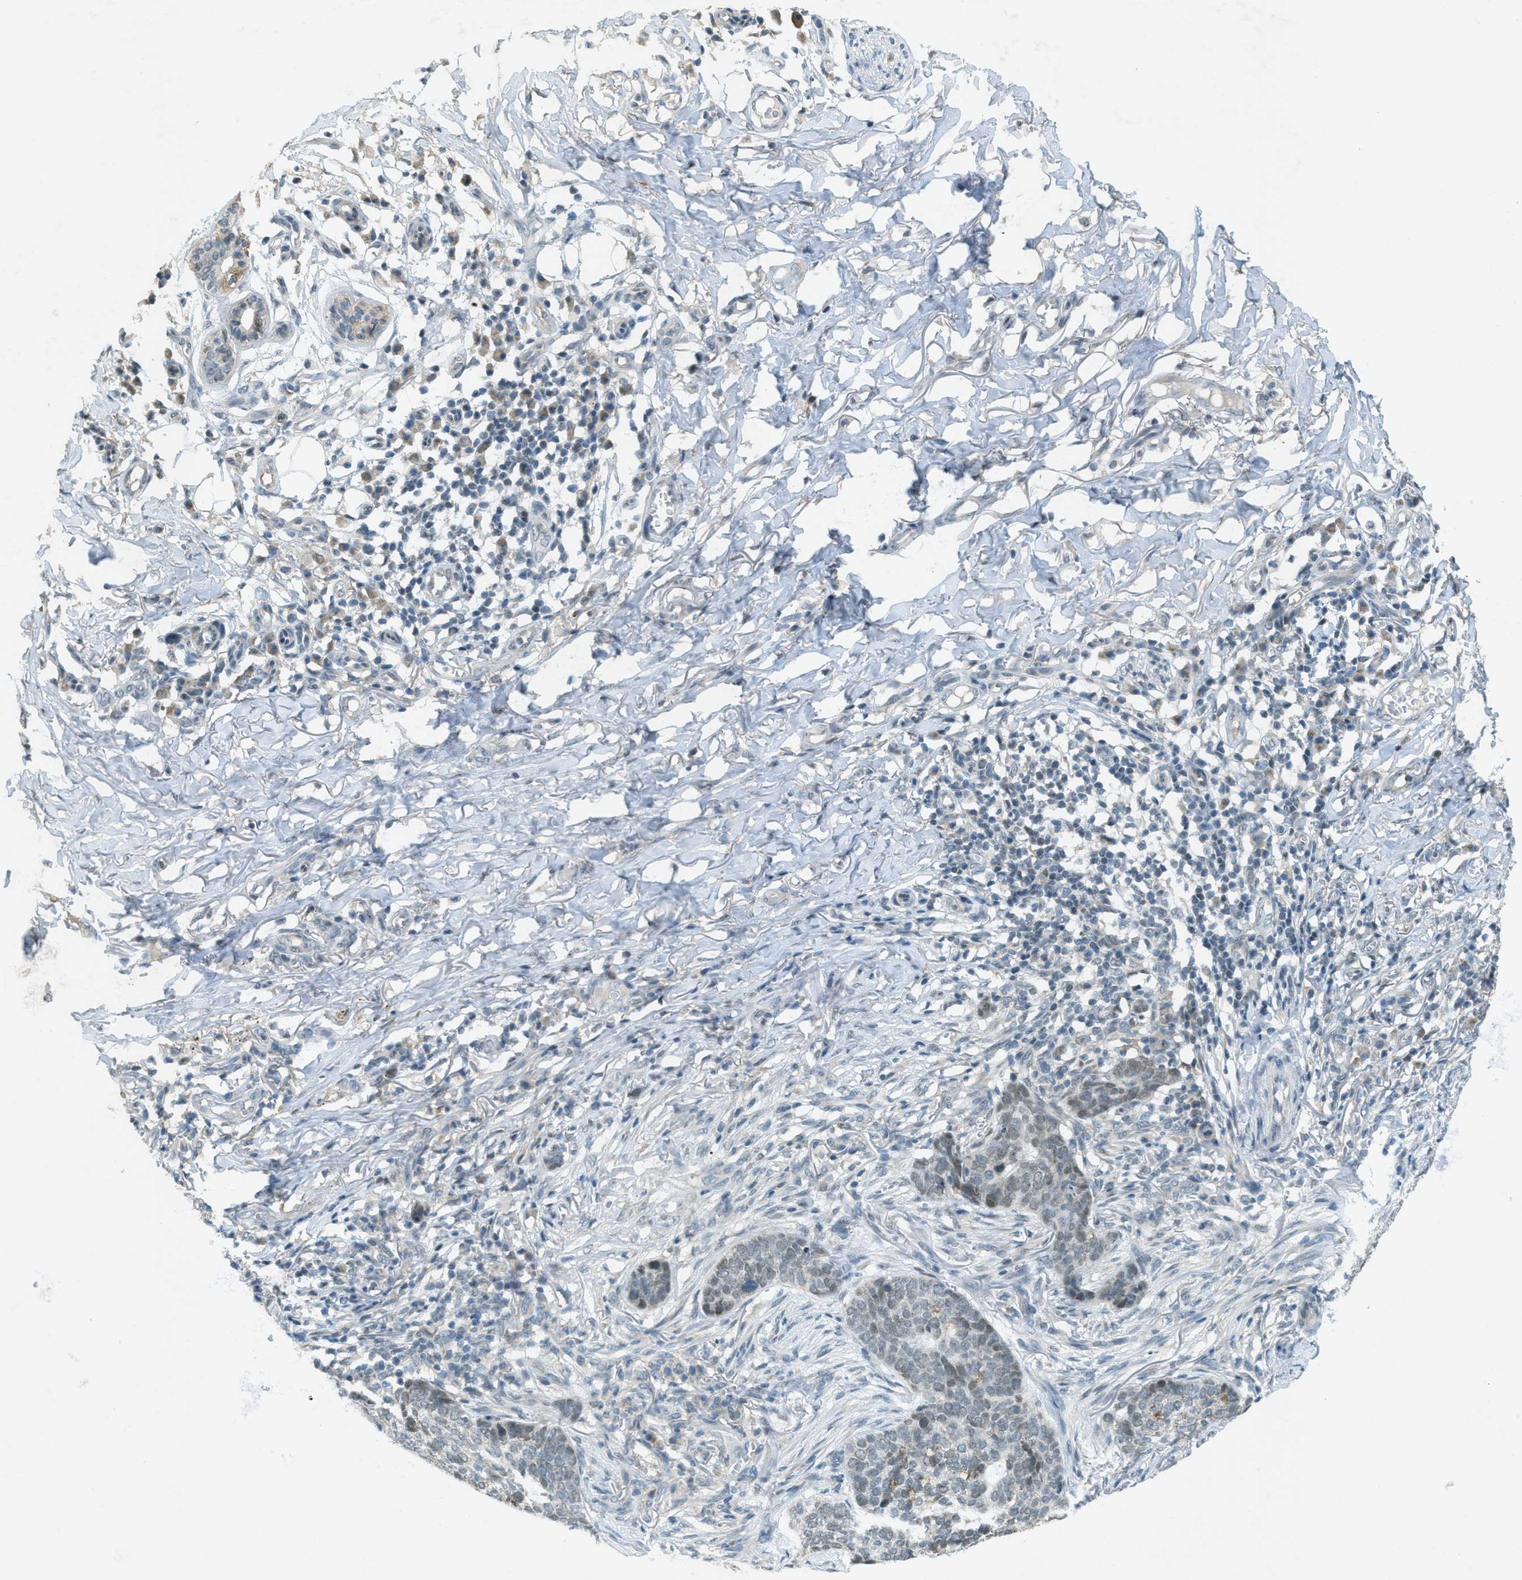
{"staining": {"intensity": "weak", "quantity": "<25%", "location": "nuclear"}, "tissue": "skin cancer", "cell_type": "Tumor cells", "image_type": "cancer", "snomed": [{"axis": "morphology", "description": "Basal cell carcinoma"}, {"axis": "topography", "description": "Skin"}], "caption": "A histopathology image of skin basal cell carcinoma stained for a protein demonstrates no brown staining in tumor cells.", "gene": "TCF20", "patient": {"sex": "male", "age": 85}}